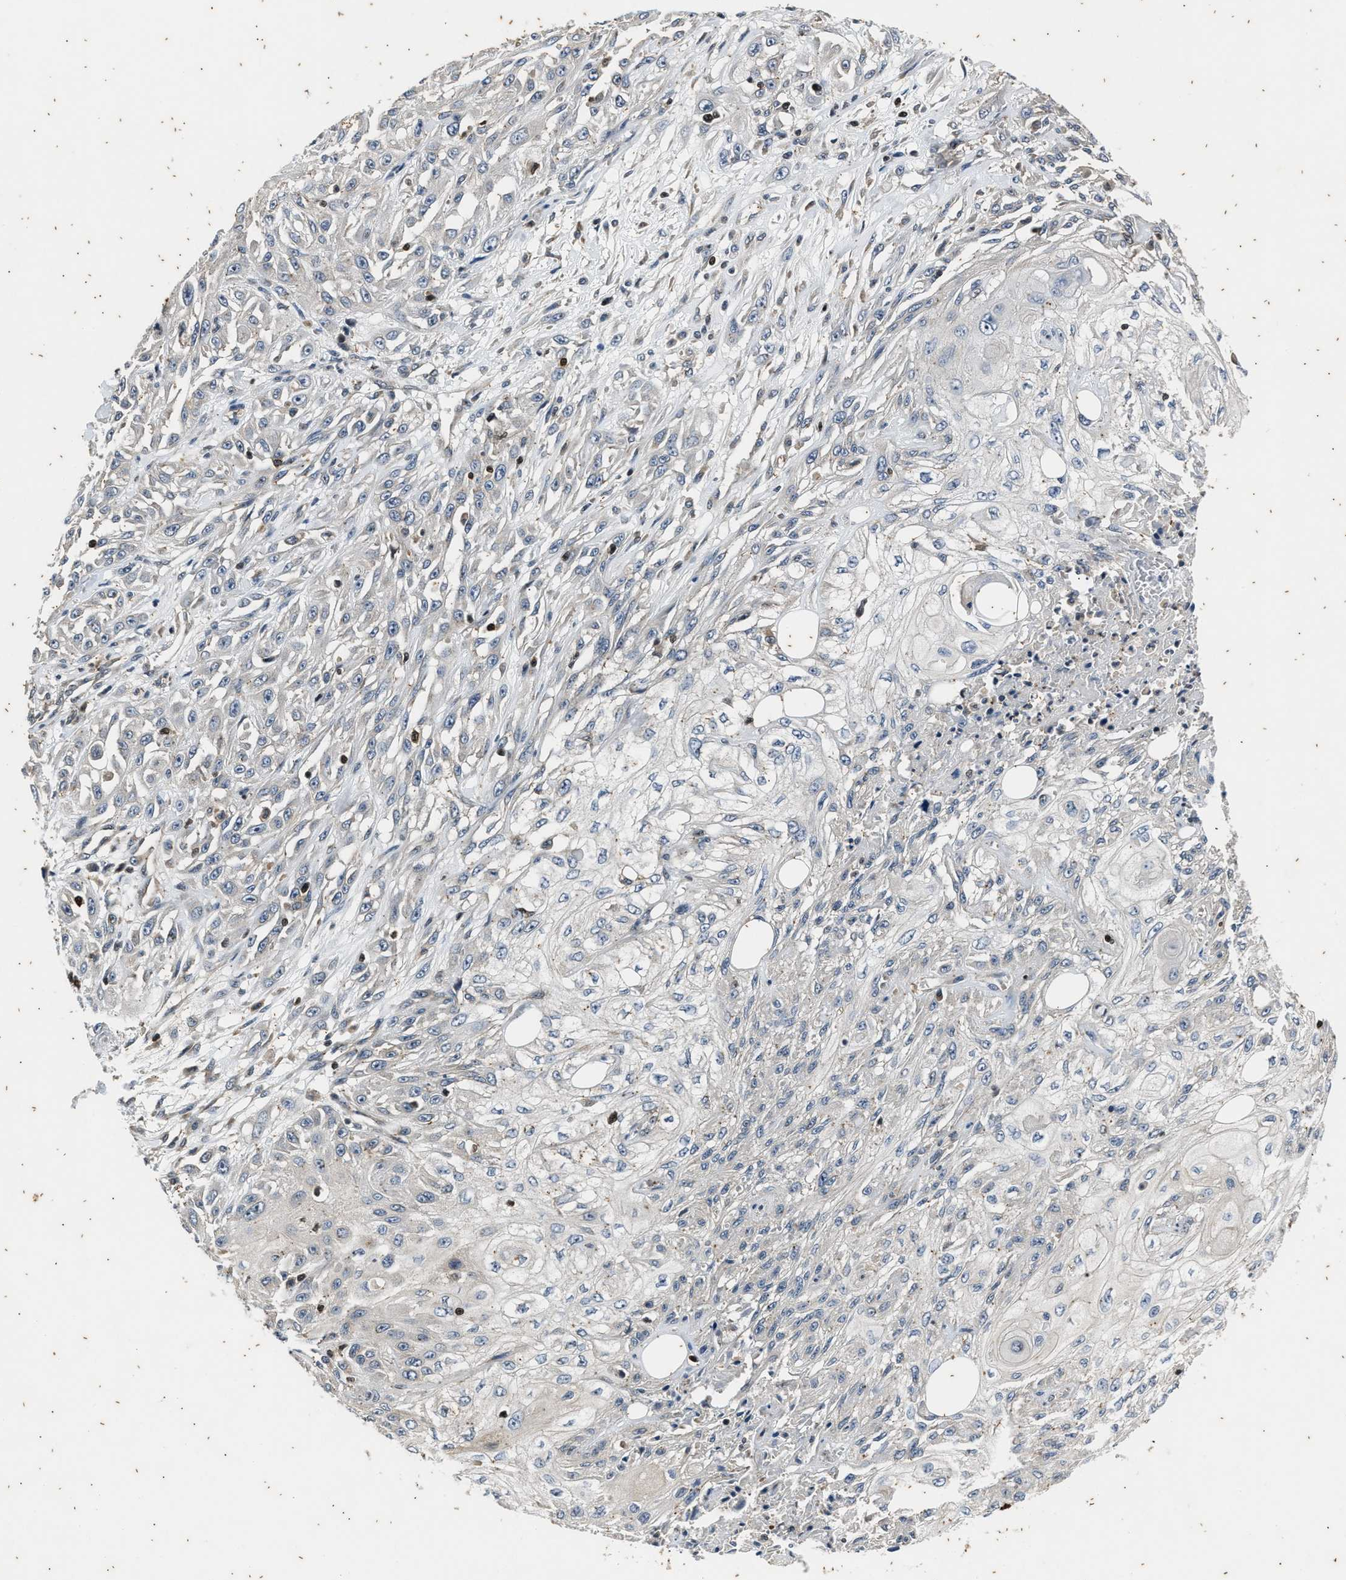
{"staining": {"intensity": "negative", "quantity": "none", "location": "none"}, "tissue": "skin cancer", "cell_type": "Tumor cells", "image_type": "cancer", "snomed": [{"axis": "morphology", "description": "Squamous cell carcinoma, NOS"}, {"axis": "morphology", "description": "Squamous cell carcinoma, metastatic, NOS"}, {"axis": "topography", "description": "Skin"}, {"axis": "topography", "description": "Lymph node"}], "caption": "Micrograph shows no significant protein positivity in tumor cells of skin cancer (metastatic squamous cell carcinoma).", "gene": "PTPN7", "patient": {"sex": "male", "age": 75}}